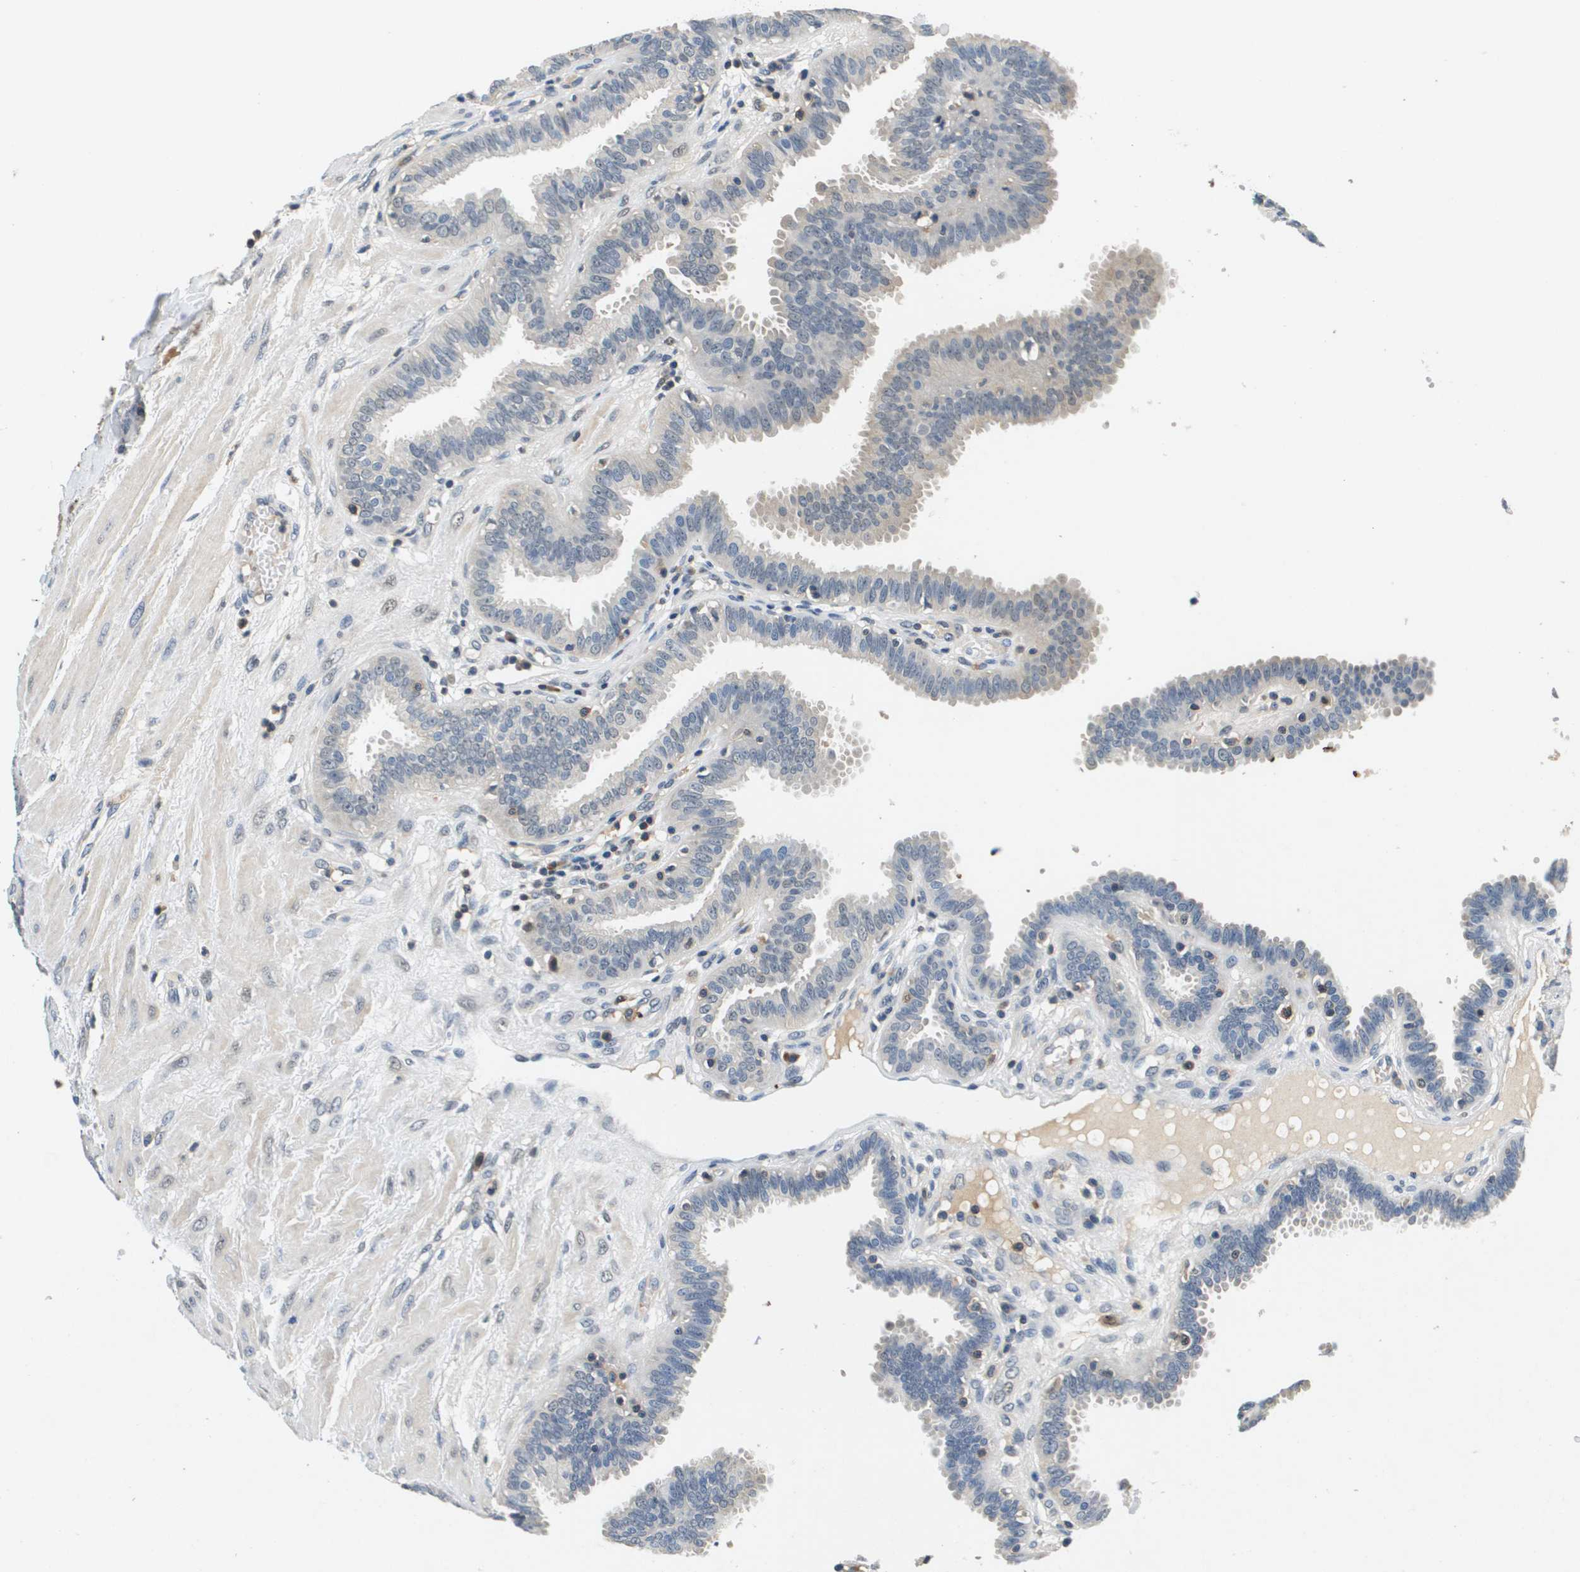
{"staining": {"intensity": "negative", "quantity": "none", "location": "none"}, "tissue": "fallopian tube", "cell_type": "Glandular cells", "image_type": "normal", "snomed": [{"axis": "morphology", "description": "Normal tissue, NOS"}, {"axis": "topography", "description": "Fallopian tube"}], "caption": "The histopathology image reveals no significant positivity in glandular cells of fallopian tube.", "gene": "KCNQ5", "patient": {"sex": "female", "age": 32}}